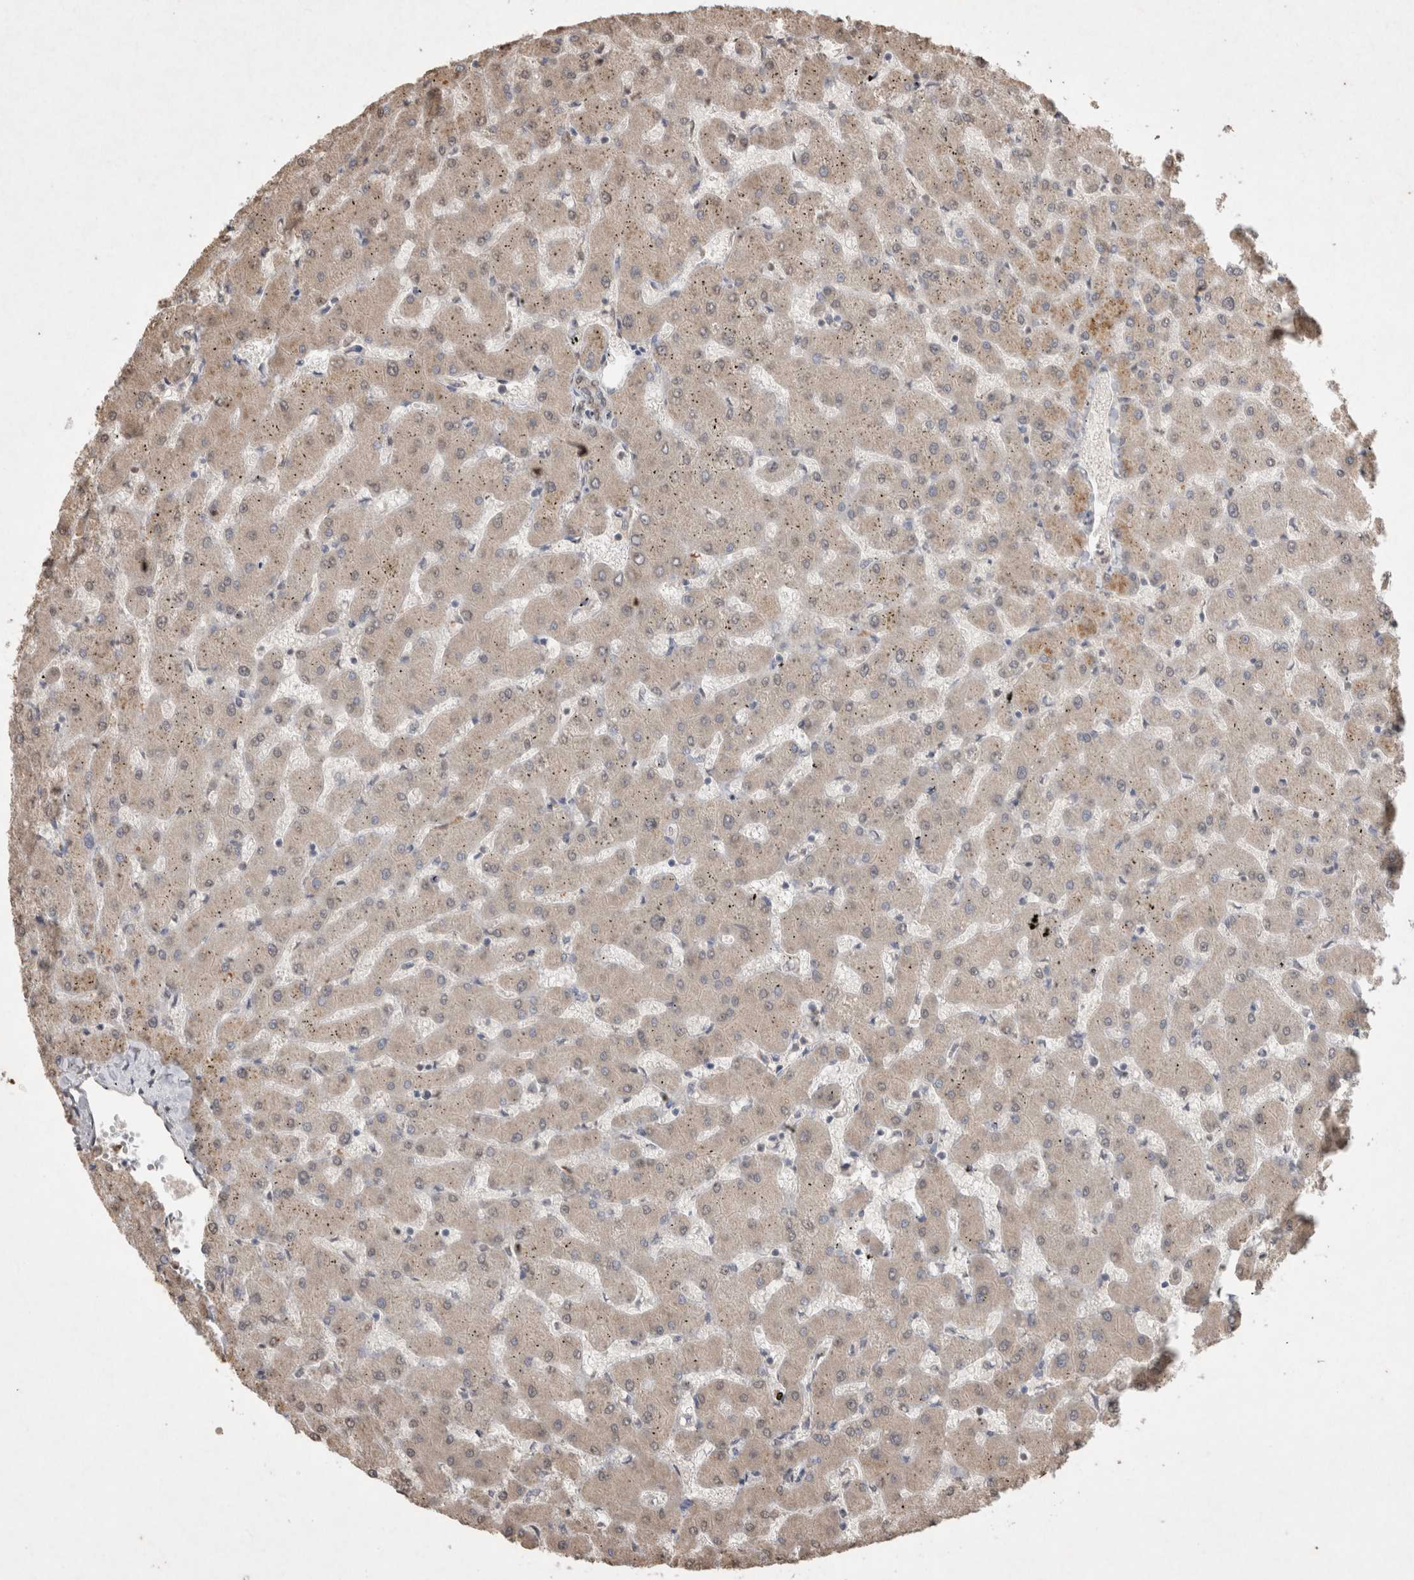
{"staining": {"intensity": "weak", "quantity": "25%-75%", "location": "cytoplasmic/membranous,nuclear"}, "tissue": "liver", "cell_type": "Cholangiocytes", "image_type": "normal", "snomed": [{"axis": "morphology", "description": "Normal tissue, NOS"}, {"axis": "topography", "description": "Liver"}], "caption": "A low amount of weak cytoplasmic/membranous,nuclear expression is identified in approximately 25%-75% of cholangiocytes in normal liver. (IHC, brightfield microscopy, high magnification).", "gene": "MLX", "patient": {"sex": "female", "age": 63}}